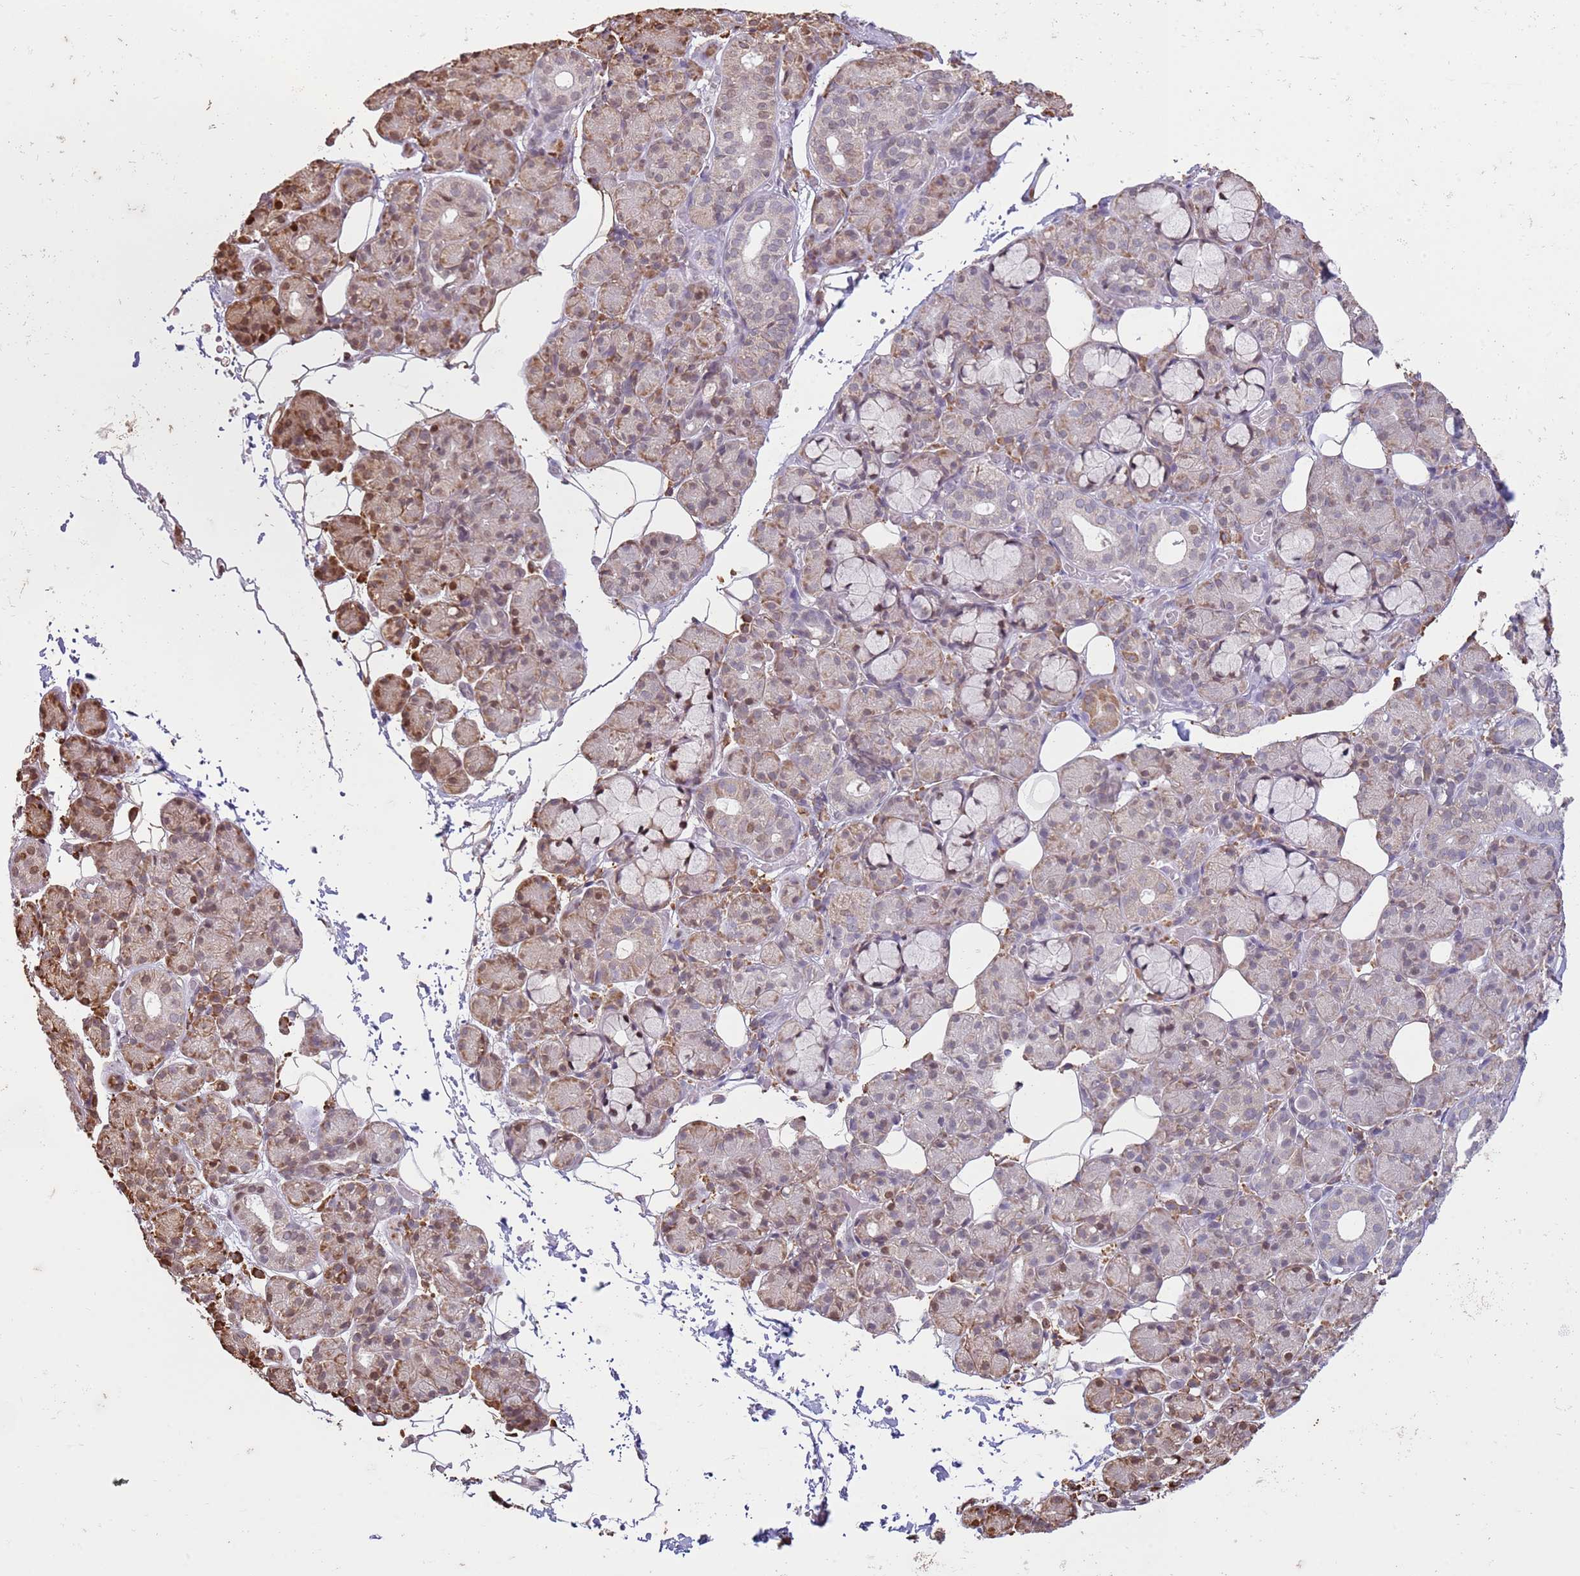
{"staining": {"intensity": "moderate", "quantity": ">75%", "location": "cytoplasmic/membranous,nuclear"}, "tissue": "salivary gland", "cell_type": "Glandular cells", "image_type": "normal", "snomed": [{"axis": "morphology", "description": "Normal tissue, NOS"}, {"axis": "topography", "description": "Salivary gland"}], "caption": "Brown immunohistochemical staining in normal human salivary gland displays moderate cytoplasmic/membranous,nuclear expression in about >75% of glandular cells.", "gene": "SCAF1", "patient": {"sex": "male", "age": 63}}